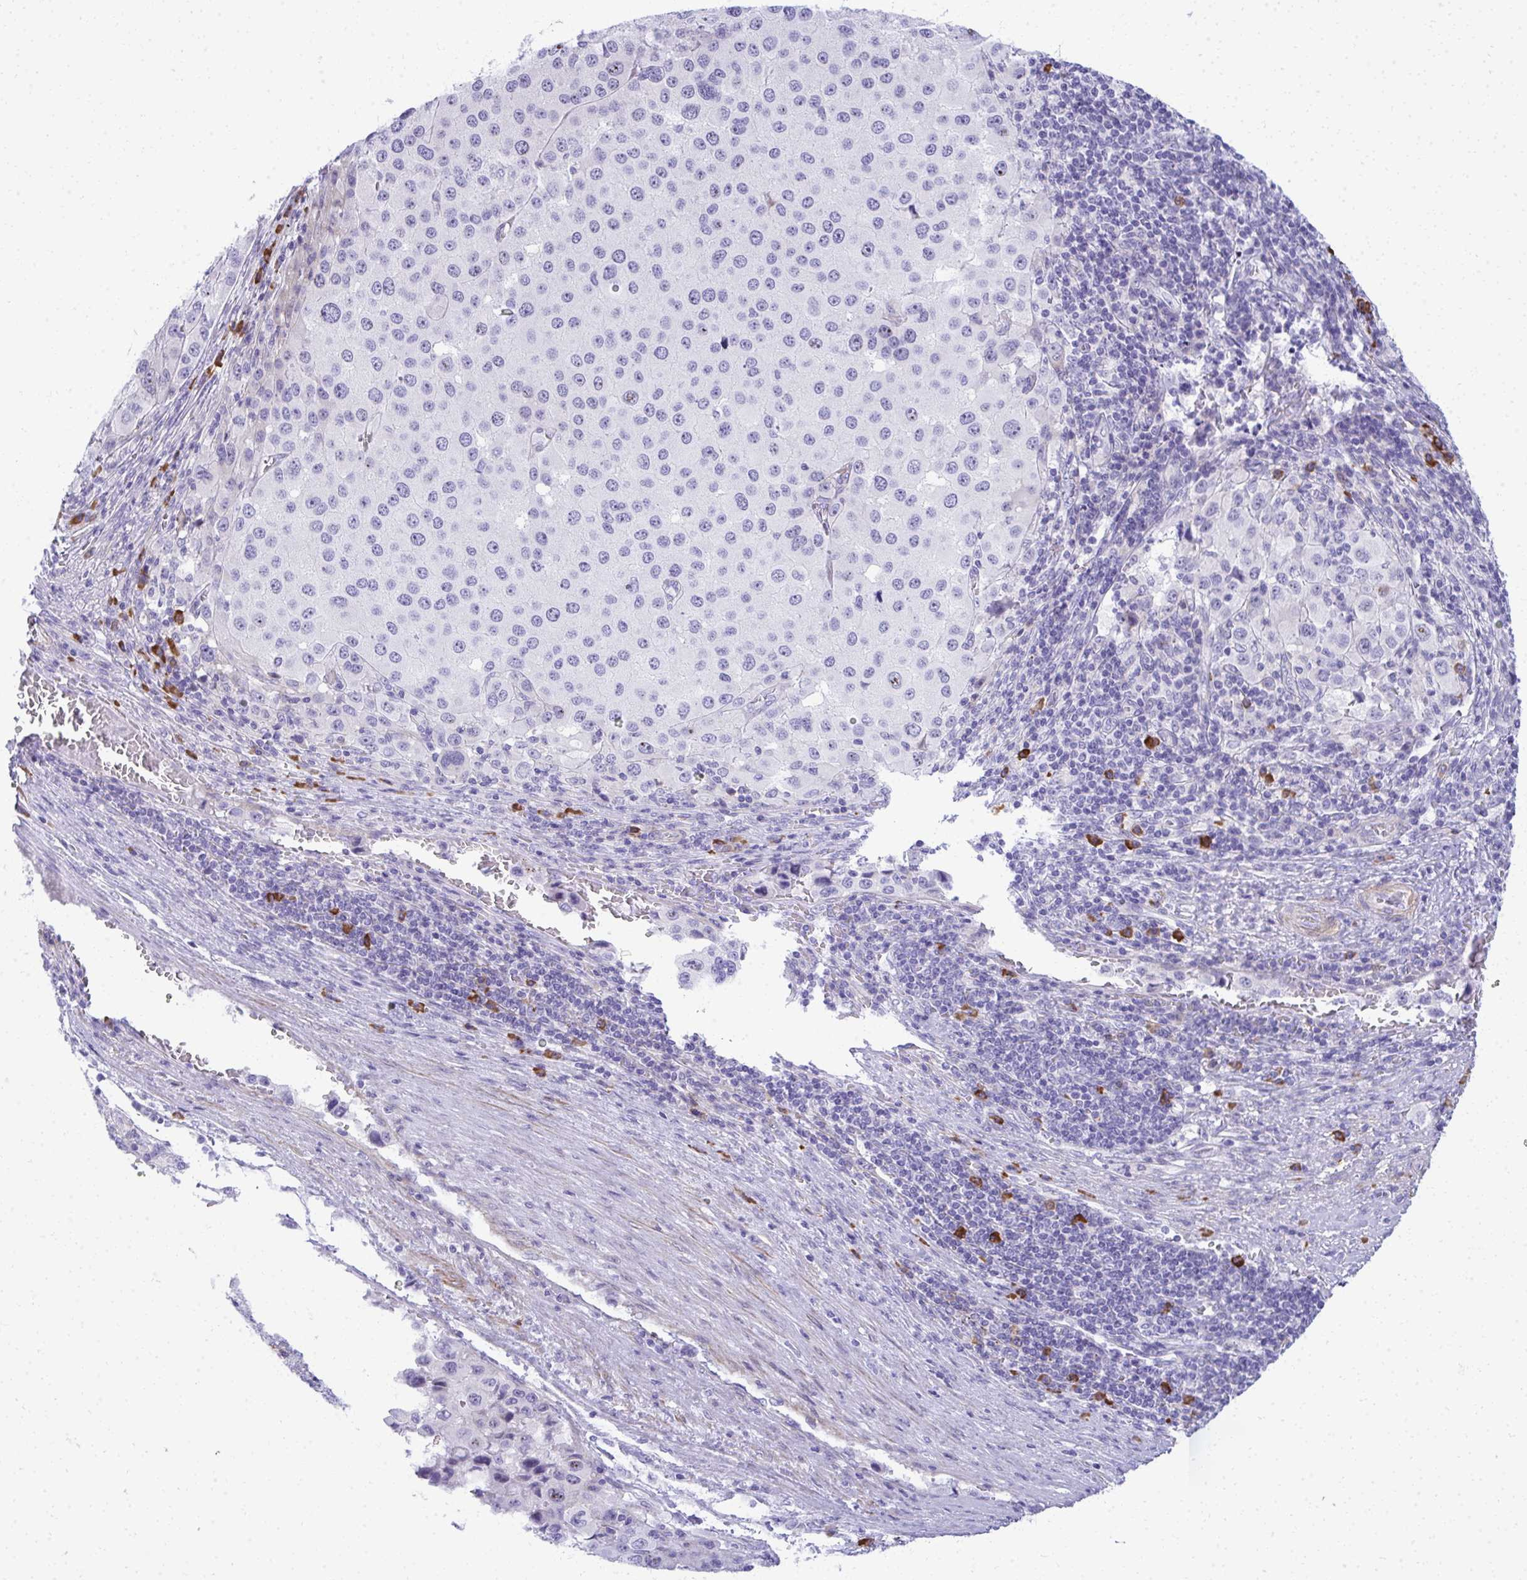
{"staining": {"intensity": "weak", "quantity": "<25%", "location": "nuclear"}, "tissue": "melanoma", "cell_type": "Tumor cells", "image_type": "cancer", "snomed": [{"axis": "morphology", "description": "Malignant melanoma, Metastatic site"}, {"axis": "topography", "description": "Lymph node"}], "caption": "A high-resolution micrograph shows immunohistochemistry (IHC) staining of melanoma, which exhibits no significant expression in tumor cells.", "gene": "PUS7L", "patient": {"sex": "female", "age": 65}}